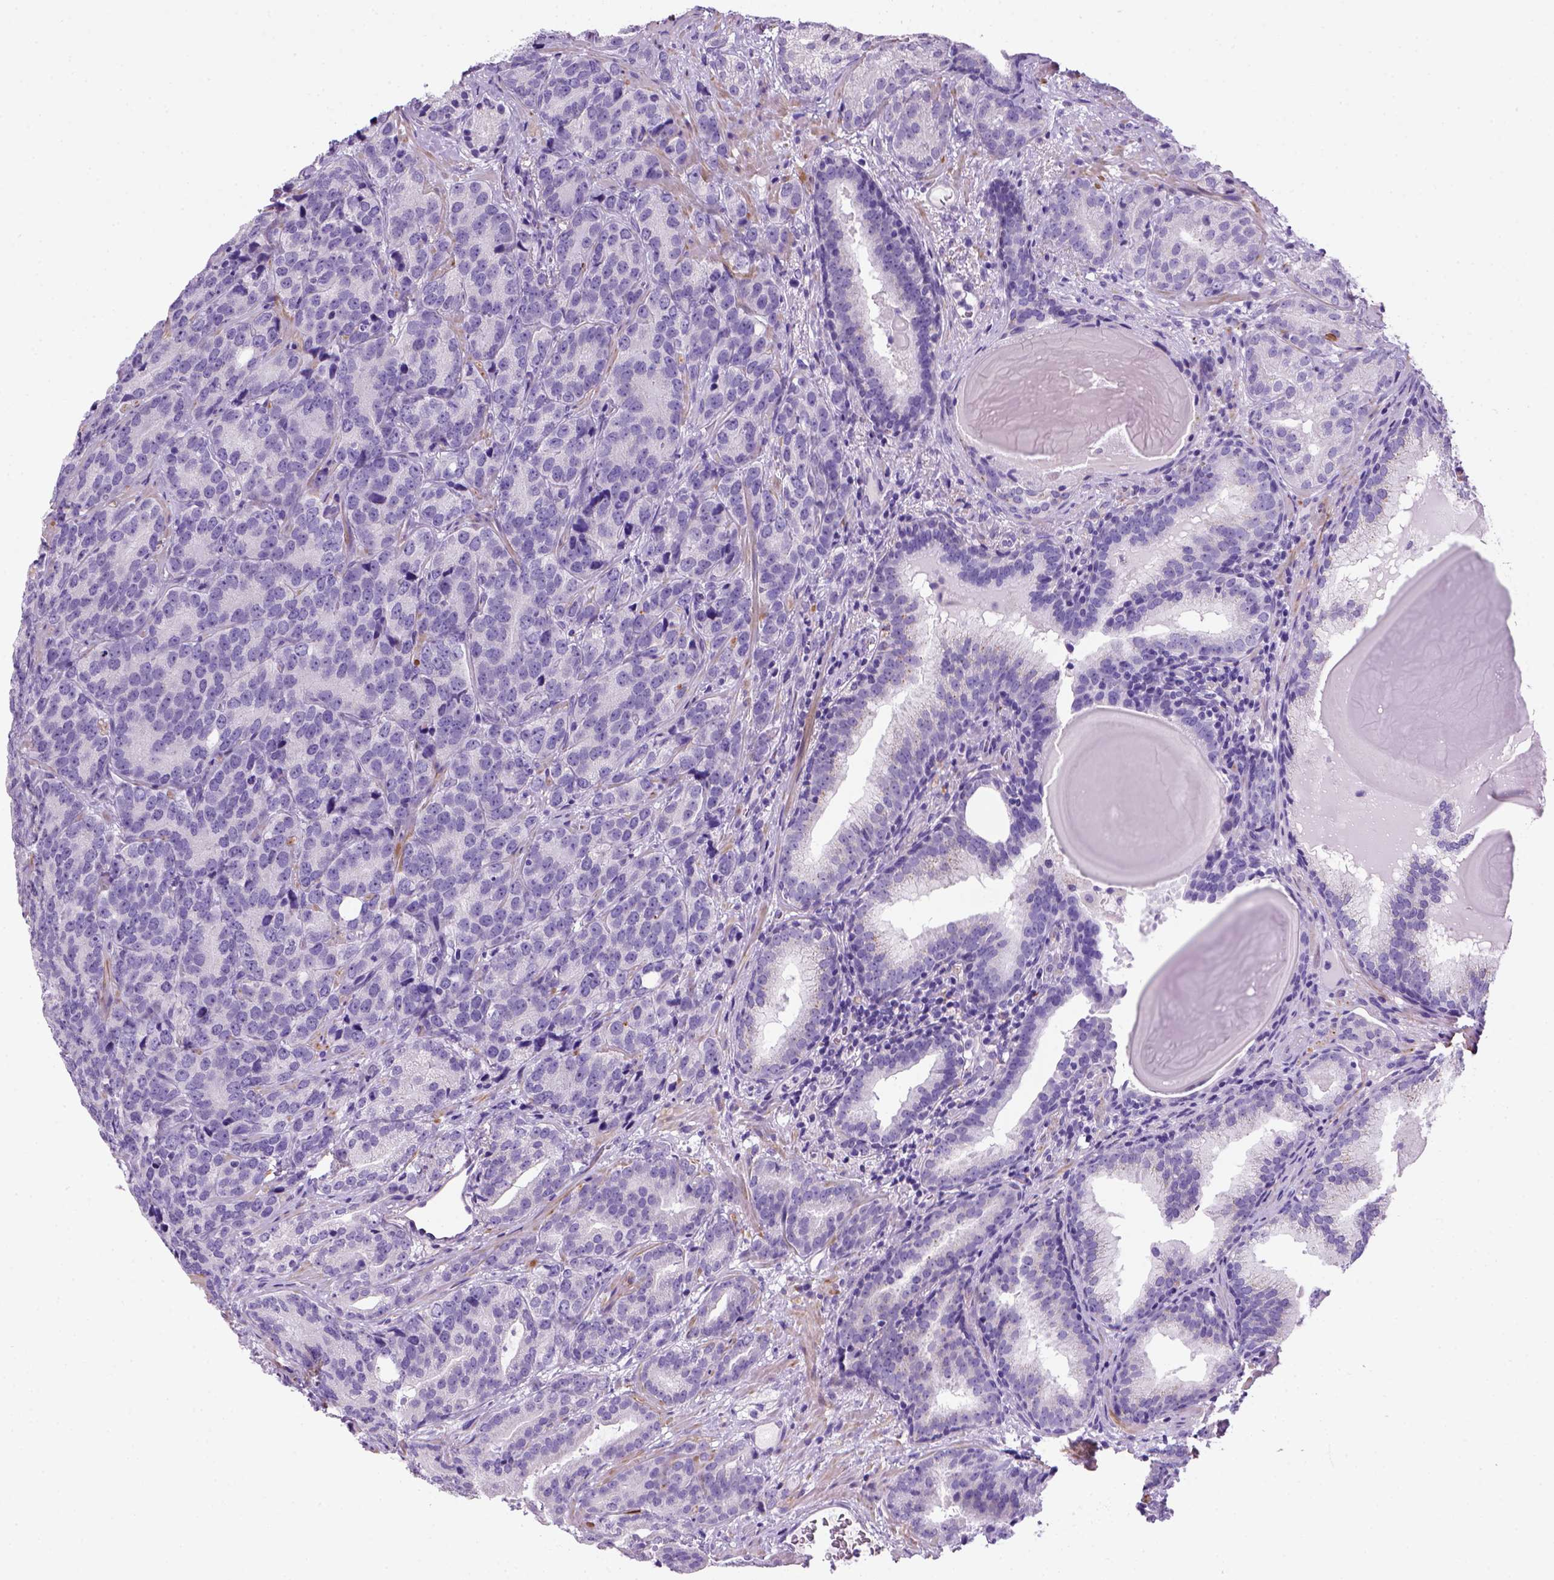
{"staining": {"intensity": "negative", "quantity": "none", "location": "none"}, "tissue": "prostate cancer", "cell_type": "Tumor cells", "image_type": "cancer", "snomed": [{"axis": "morphology", "description": "Adenocarcinoma, NOS"}, {"axis": "topography", "description": "Prostate"}], "caption": "Tumor cells show no significant expression in prostate cancer. Brightfield microscopy of immunohistochemistry (IHC) stained with DAB (3,3'-diaminobenzidine) (brown) and hematoxylin (blue), captured at high magnification.", "gene": "ARHGEF33", "patient": {"sex": "male", "age": 71}}